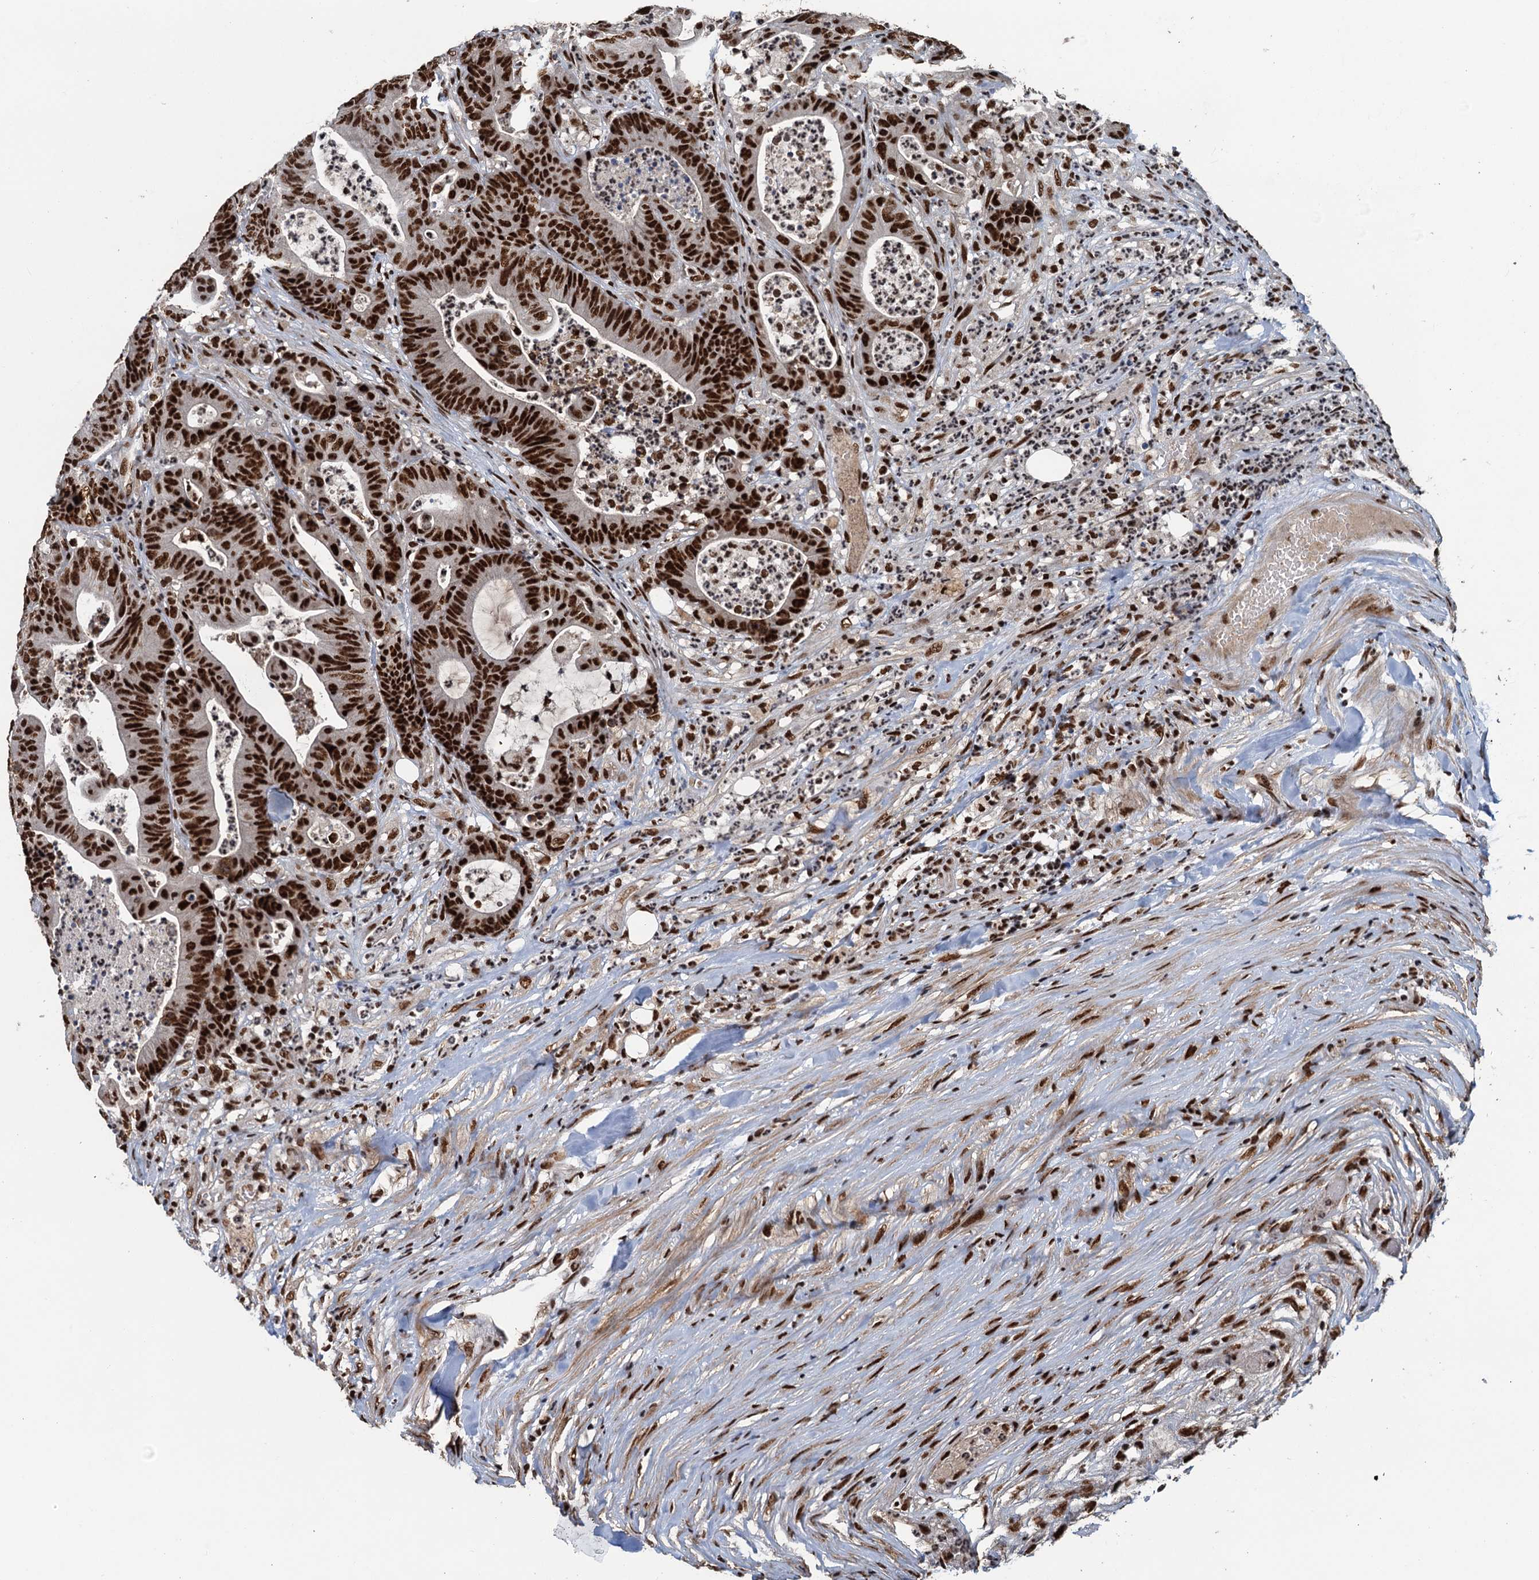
{"staining": {"intensity": "strong", "quantity": ">75%", "location": "nuclear"}, "tissue": "colorectal cancer", "cell_type": "Tumor cells", "image_type": "cancer", "snomed": [{"axis": "morphology", "description": "Adenocarcinoma, NOS"}, {"axis": "topography", "description": "Colon"}], "caption": "The photomicrograph reveals a brown stain indicating the presence of a protein in the nuclear of tumor cells in adenocarcinoma (colorectal).", "gene": "ZC3H18", "patient": {"sex": "female", "age": 84}}